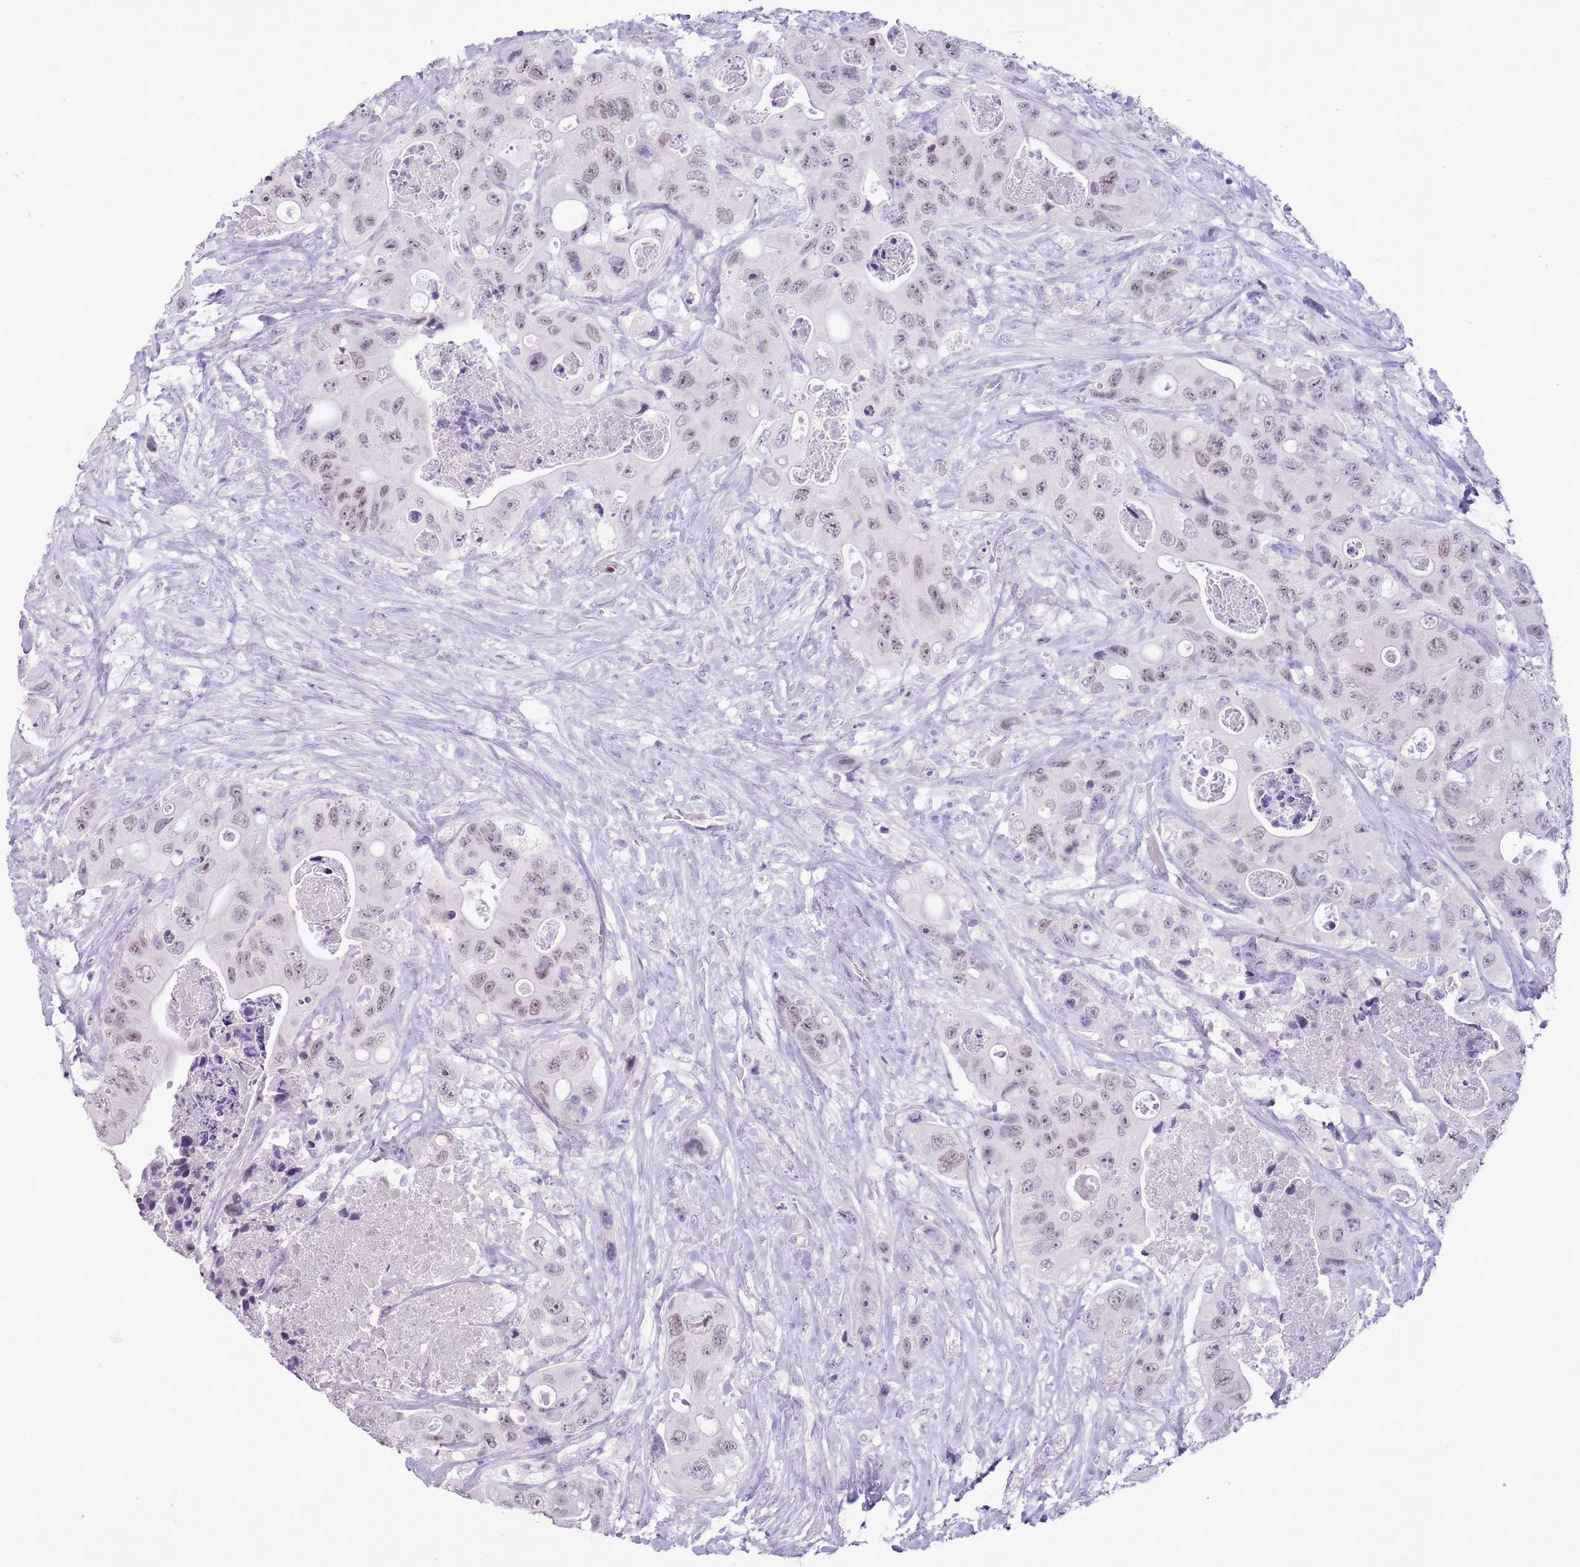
{"staining": {"intensity": "weak", "quantity": "25%-75%", "location": "nuclear"}, "tissue": "colorectal cancer", "cell_type": "Tumor cells", "image_type": "cancer", "snomed": [{"axis": "morphology", "description": "Adenocarcinoma, NOS"}, {"axis": "topography", "description": "Colon"}], "caption": "Weak nuclear expression for a protein is present in about 25%-75% of tumor cells of colorectal cancer using immunohistochemistry.", "gene": "BCL11B", "patient": {"sex": "female", "age": 46}}